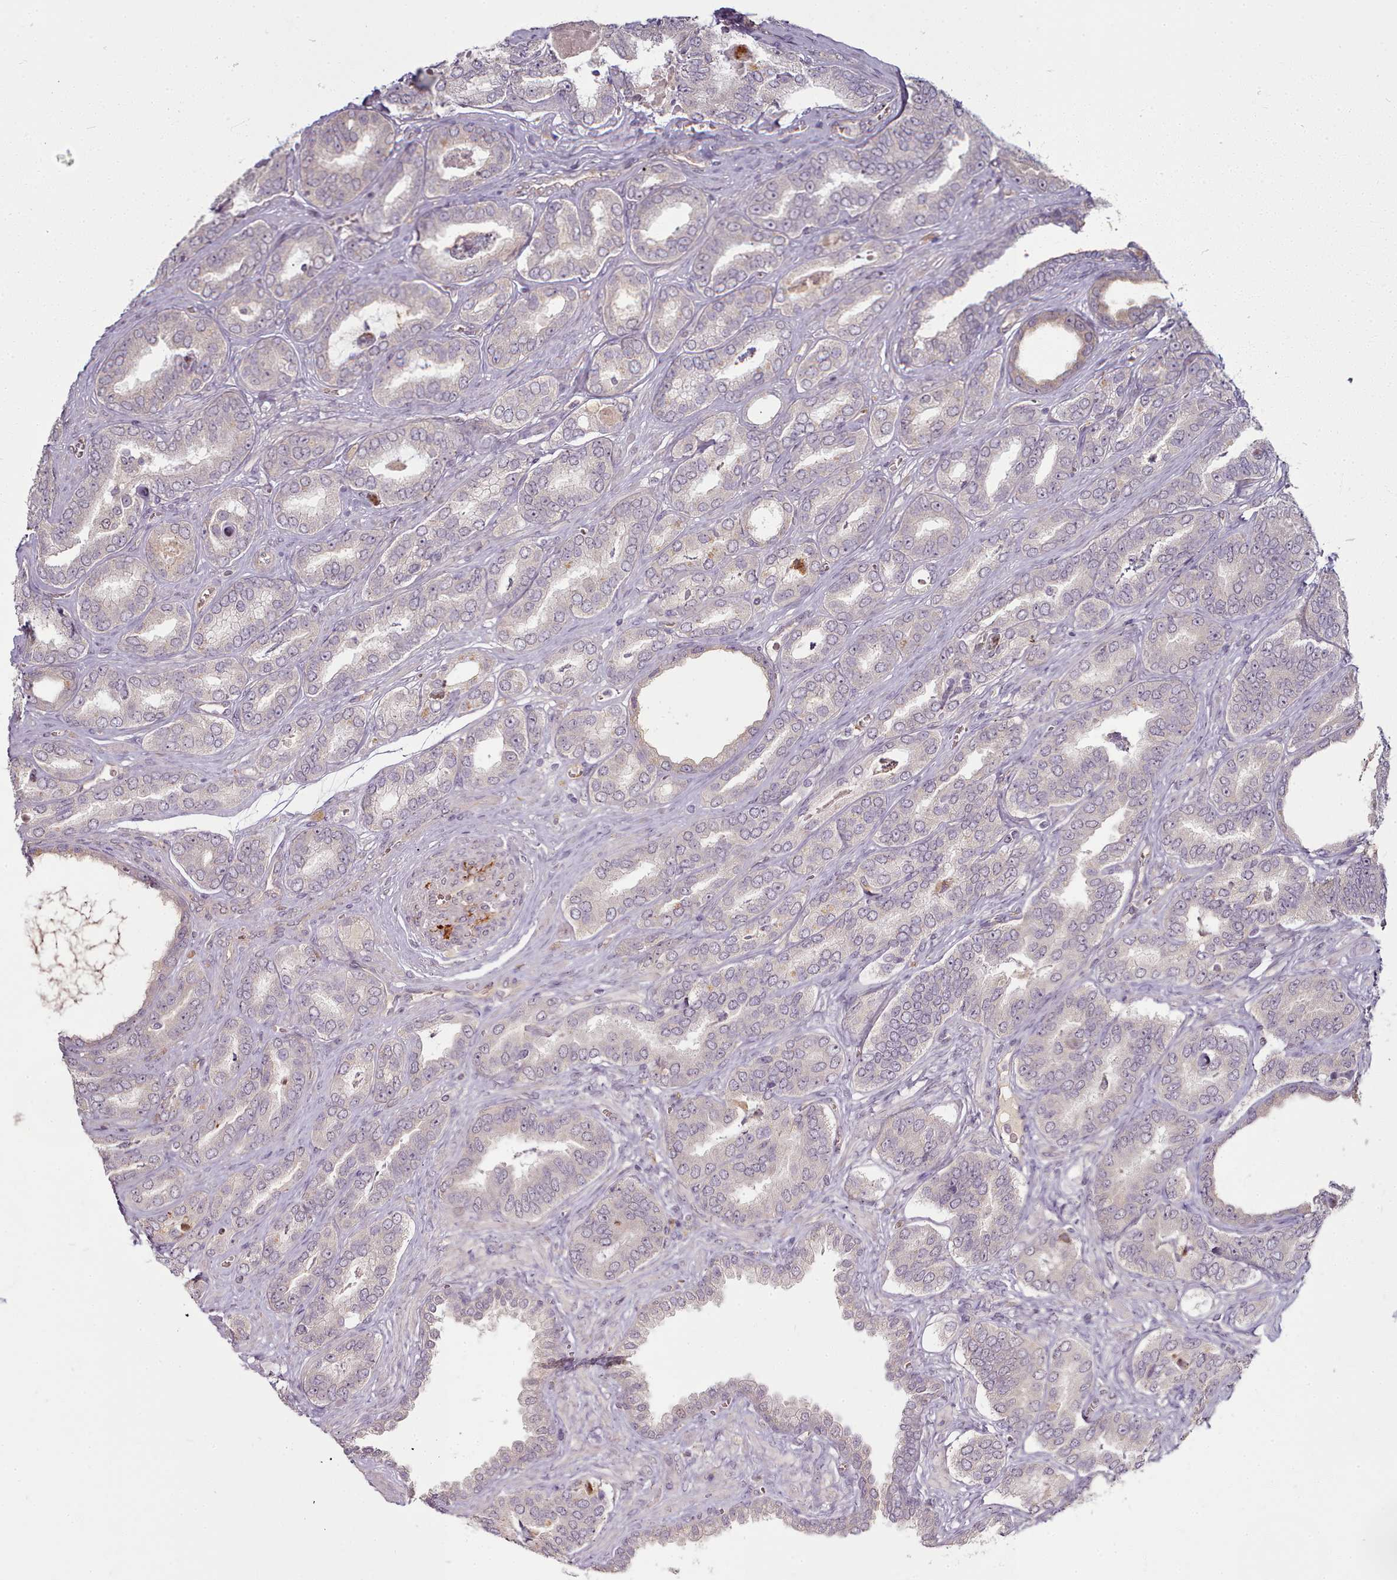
{"staining": {"intensity": "negative", "quantity": "none", "location": "none"}, "tissue": "prostate cancer", "cell_type": "Tumor cells", "image_type": "cancer", "snomed": [{"axis": "morphology", "description": "Adenocarcinoma, High grade"}, {"axis": "topography", "description": "Prostate"}], "caption": "Immunohistochemistry (IHC) of prostate cancer (high-grade adenocarcinoma) shows no expression in tumor cells.", "gene": "C1QTNF5", "patient": {"sex": "male", "age": 72}}